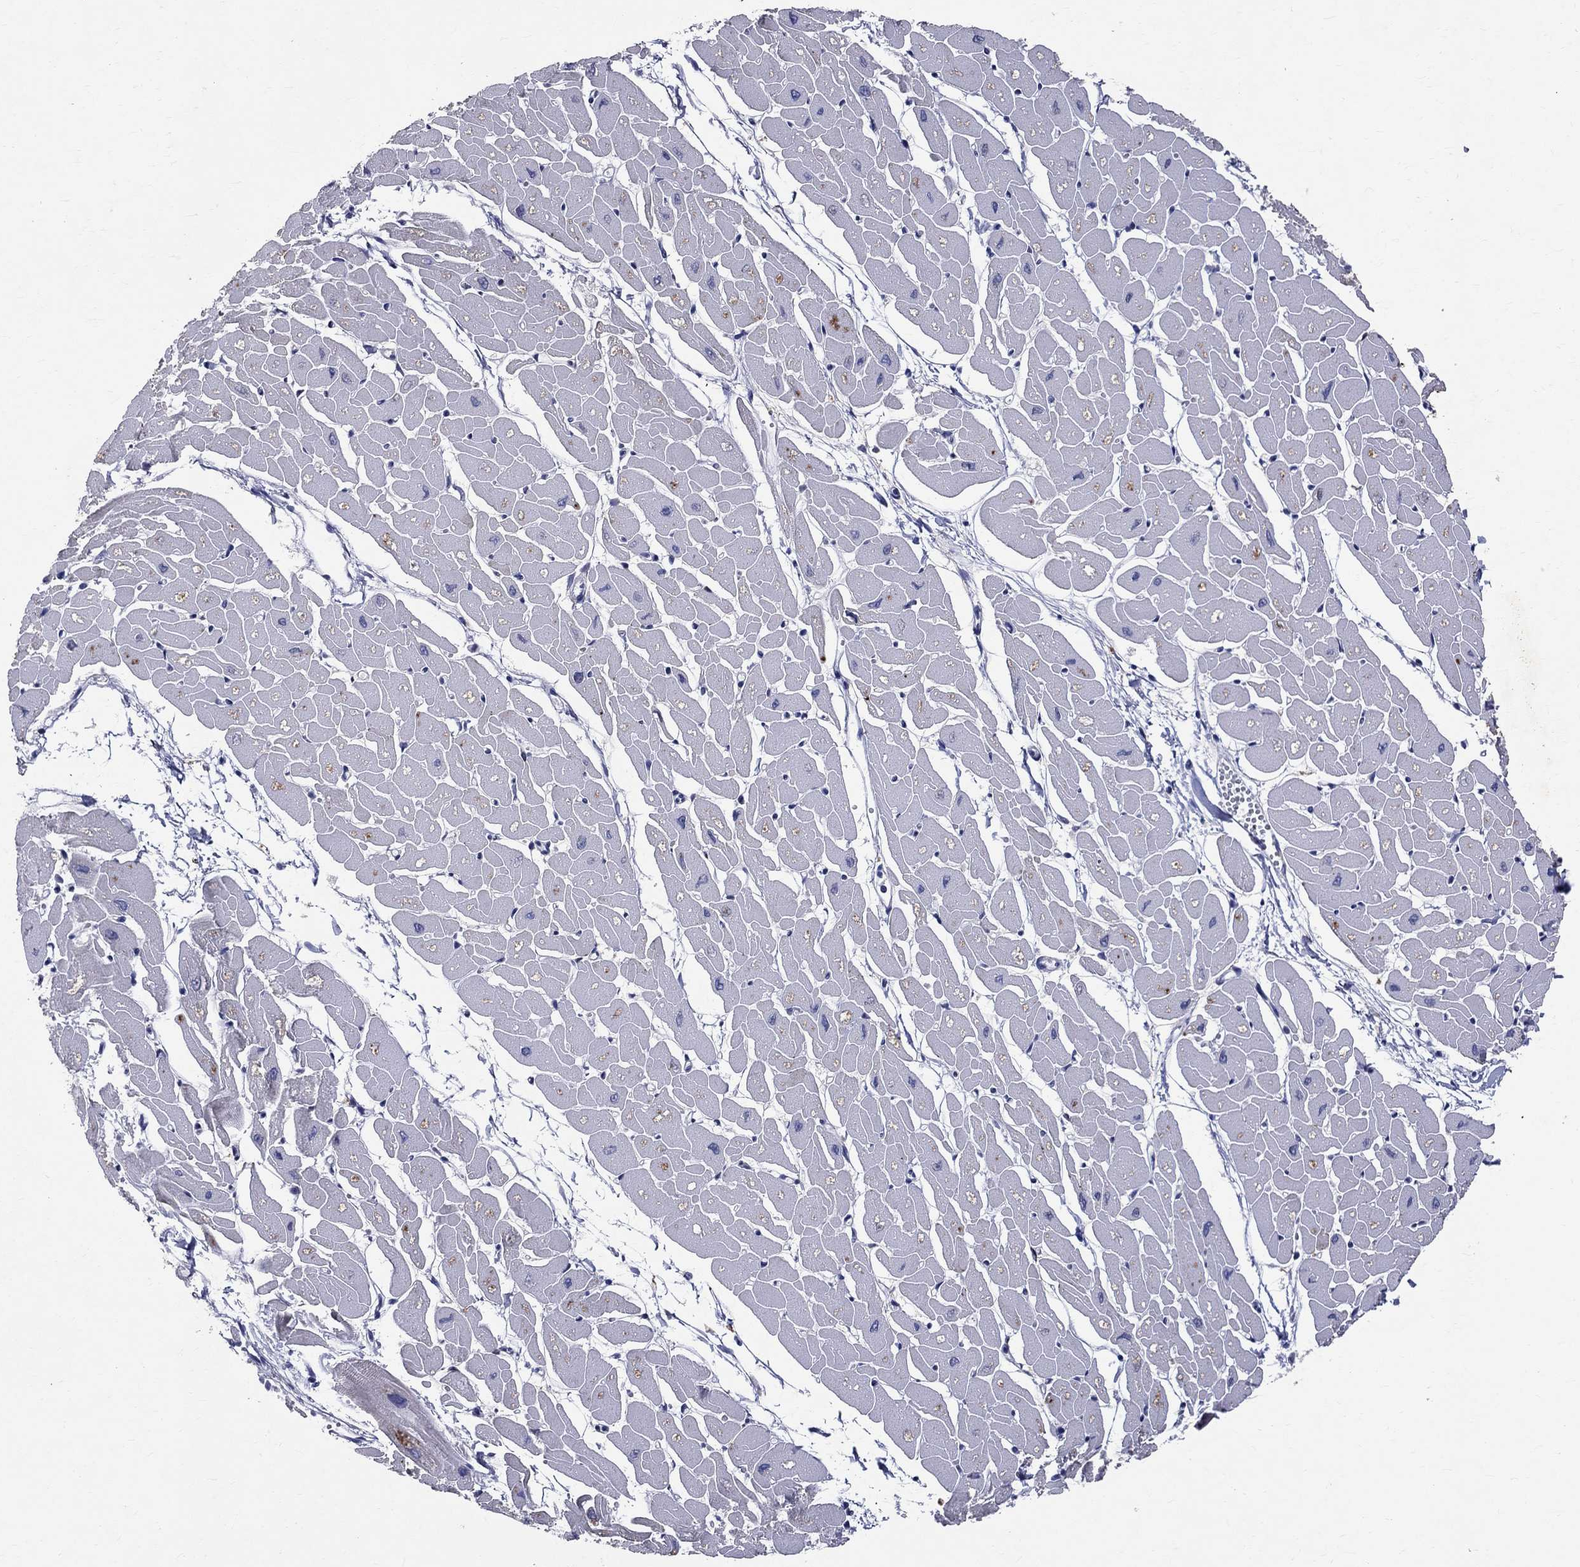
{"staining": {"intensity": "moderate", "quantity": "<25%", "location": "cytoplasmic/membranous"}, "tissue": "heart muscle", "cell_type": "Cardiomyocytes", "image_type": "normal", "snomed": [{"axis": "morphology", "description": "Normal tissue, NOS"}, {"axis": "topography", "description": "Heart"}], "caption": "Protein analysis of benign heart muscle shows moderate cytoplasmic/membranous positivity in approximately <25% of cardiomyocytes. (IHC, brightfield microscopy, high magnification).", "gene": "SLC4A10", "patient": {"sex": "male", "age": 57}}